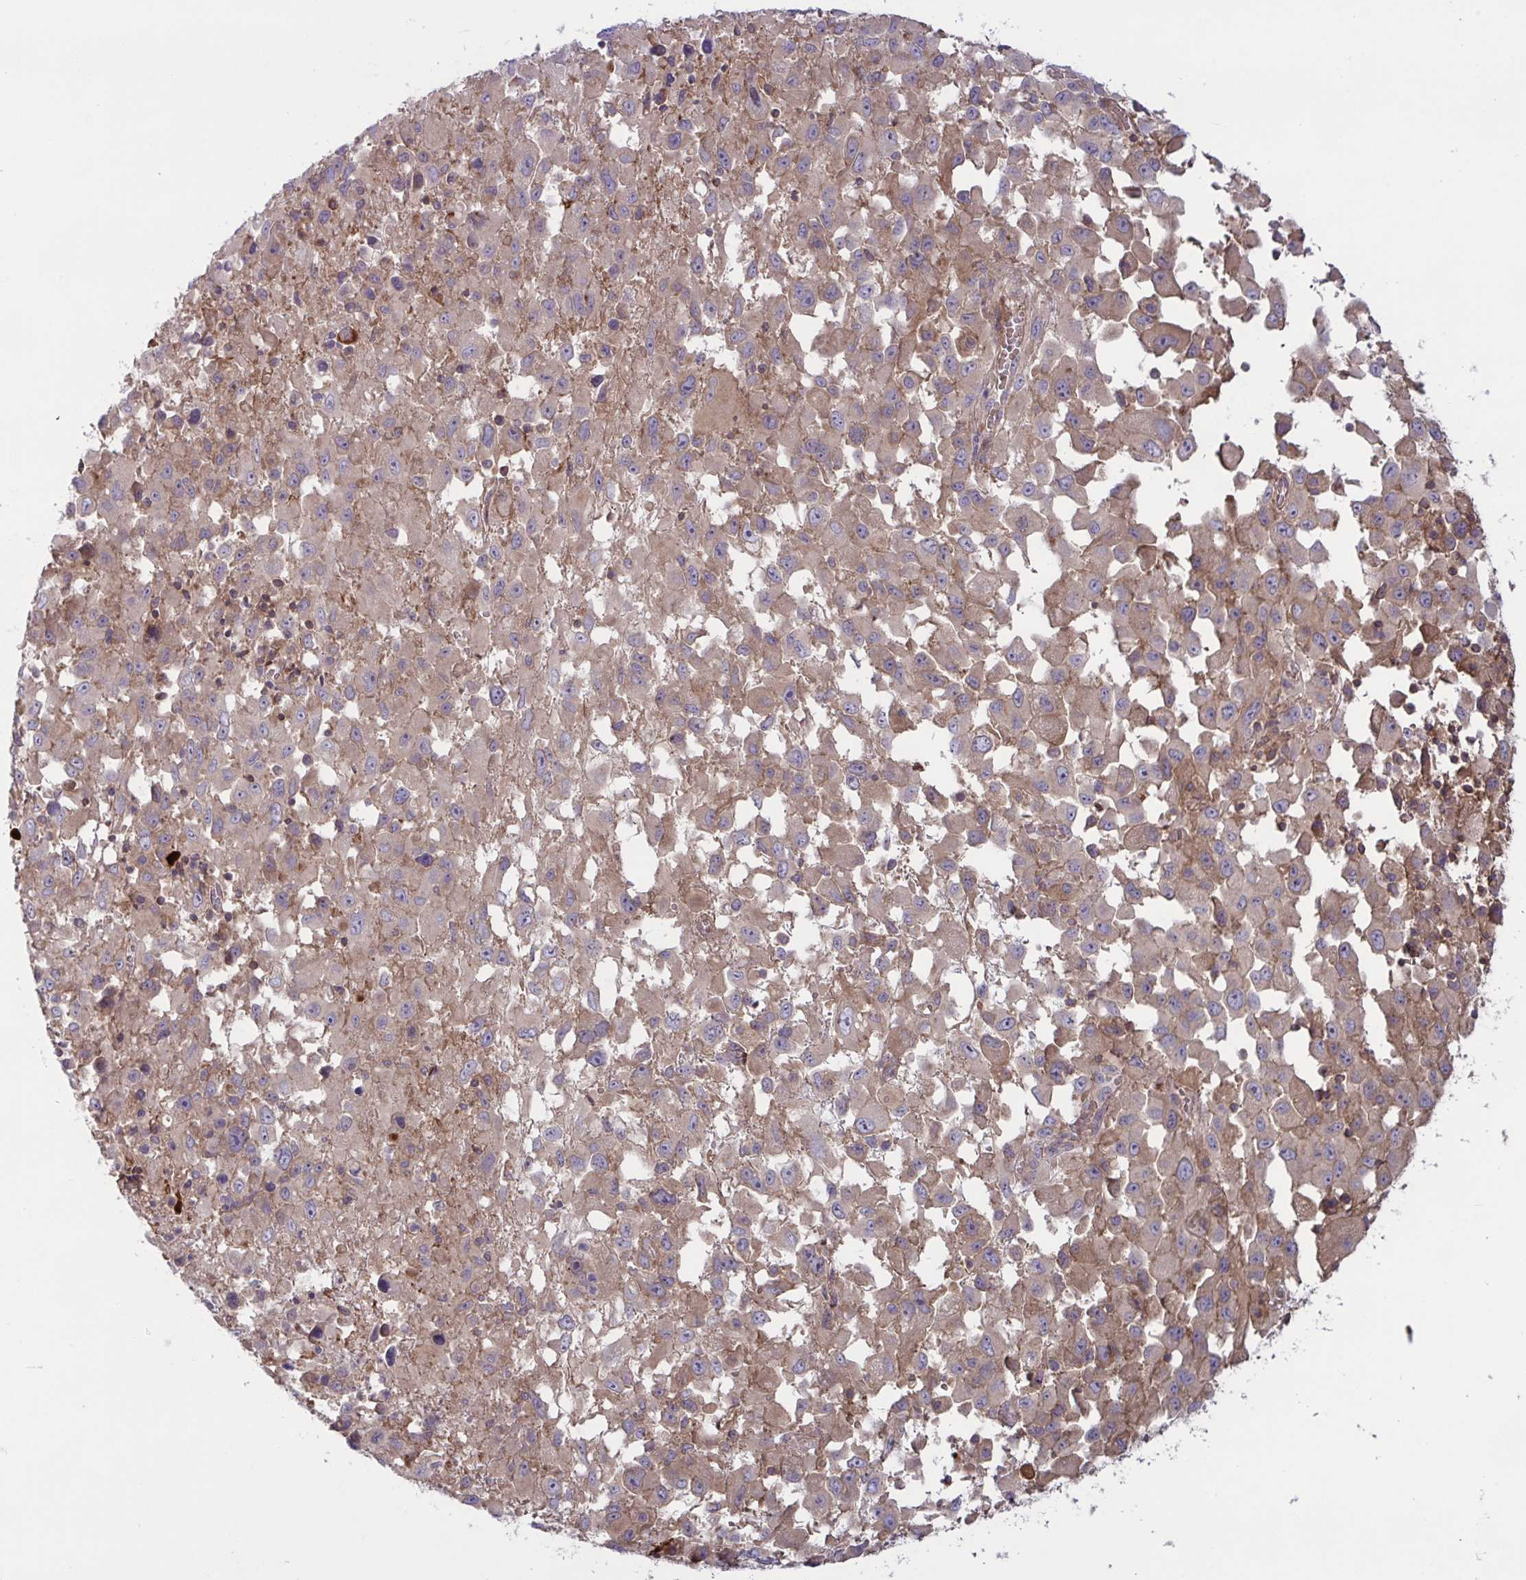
{"staining": {"intensity": "weak", "quantity": ">75%", "location": "cytoplasmic/membranous"}, "tissue": "melanoma", "cell_type": "Tumor cells", "image_type": "cancer", "snomed": [{"axis": "morphology", "description": "Malignant melanoma, Metastatic site"}, {"axis": "topography", "description": "Soft tissue"}], "caption": "Malignant melanoma (metastatic site) stained for a protein displays weak cytoplasmic/membranous positivity in tumor cells.", "gene": "TANK", "patient": {"sex": "male", "age": 50}}